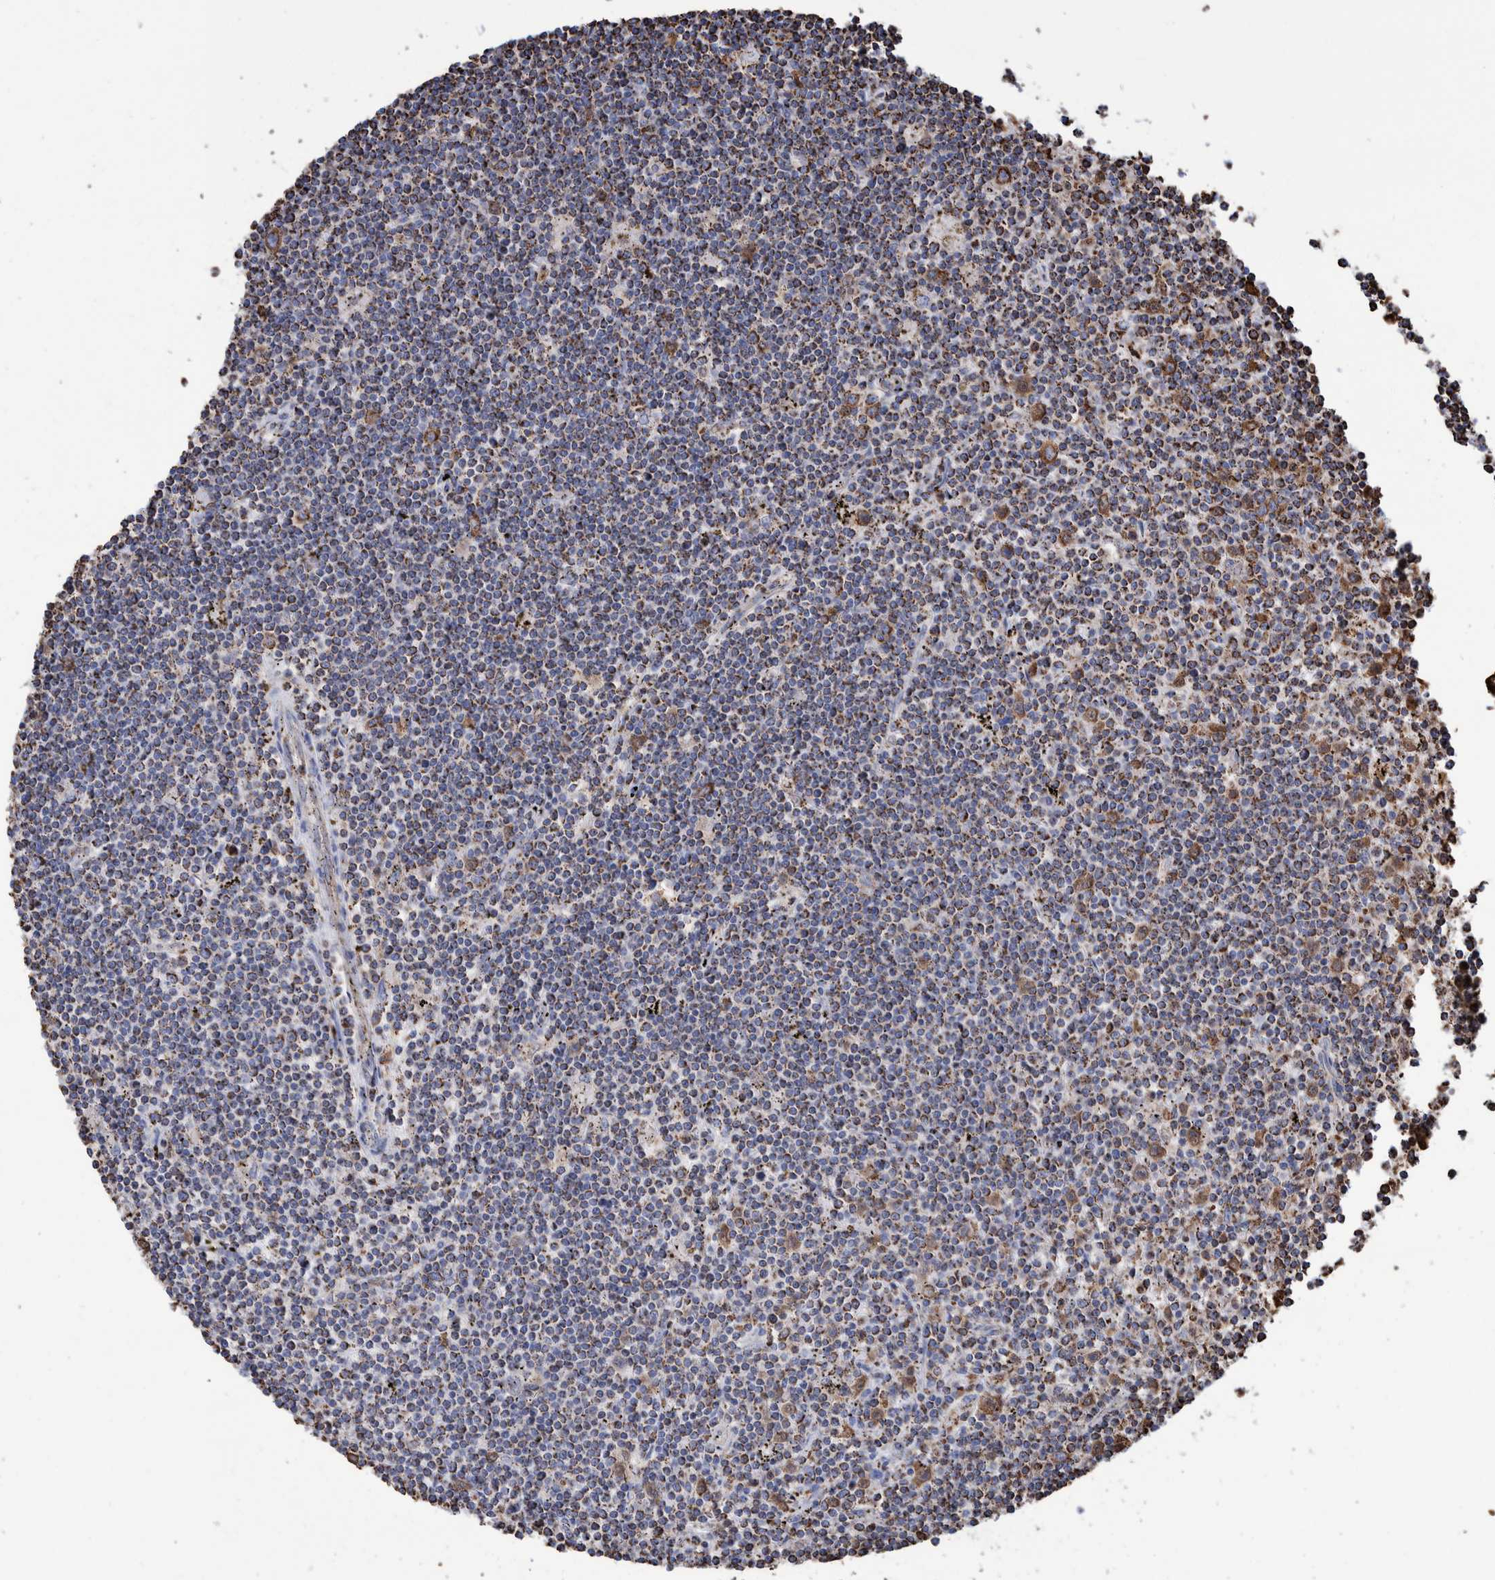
{"staining": {"intensity": "strong", "quantity": ">75%", "location": "cytoplasmic/membranous"}, "tissue": "lymphoma", "cell_type": "Tumor cells", "image_type": "cancer", "snomed": [{"axis": "morphology", "description": "Malignant lymphoma, non-Hodgkin's type, Low grade"}, {"axis": "topography", "description": "Spleen"}], "caption": "Strong cytoplasmic/membranous expression is identified in approximately >75% of tumor cells in lymphoma. The staining is performed using DAB brown chromogen to label protein expression. The nuclei are counter-stained blue using hematoxylin.", "gene": "VPS26C", "patient": {"sex": "male", "age": 76}}